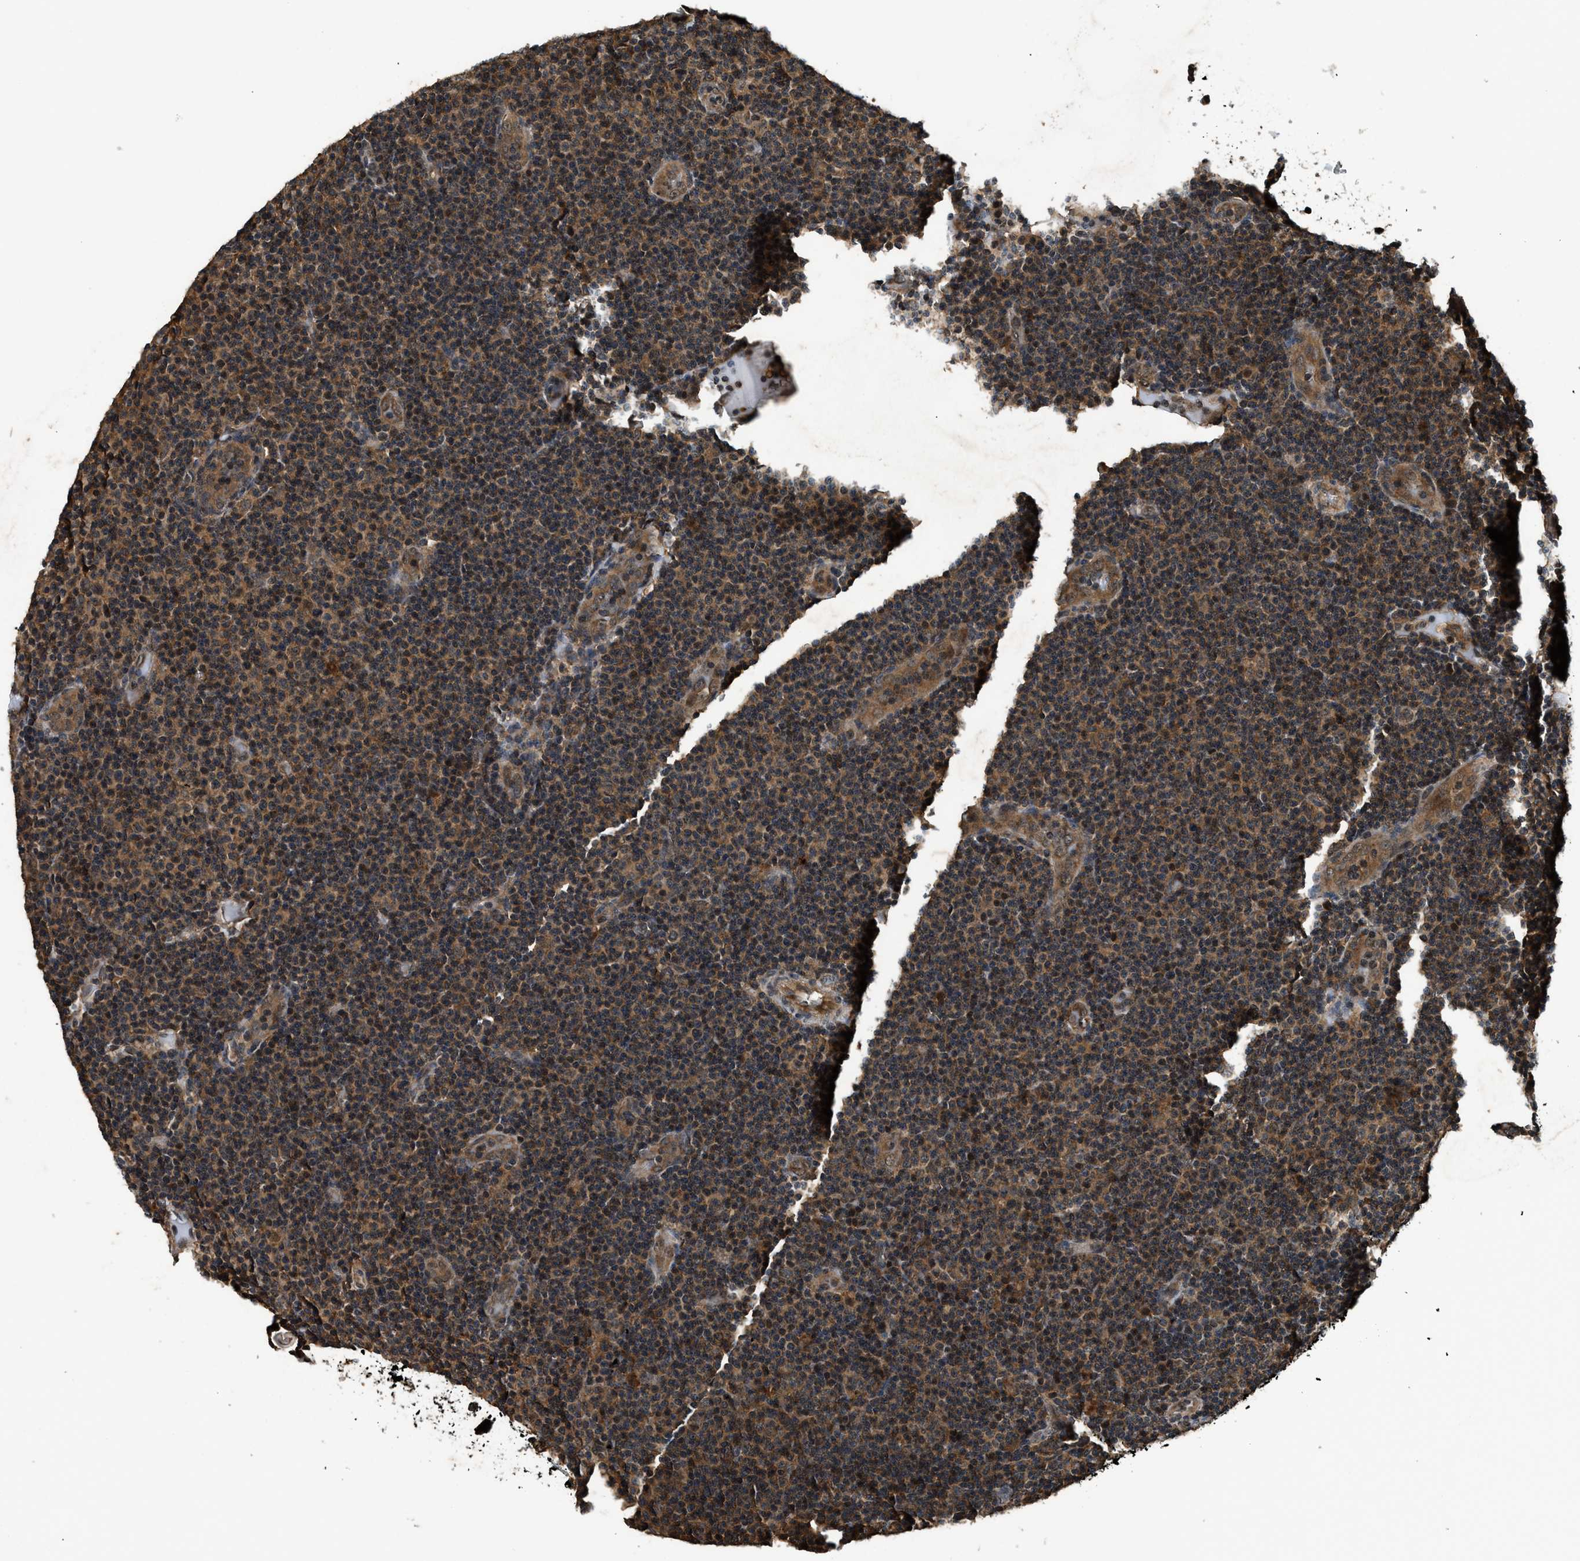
{"staining": {"intensity": "moderate", "quantity": ">75%", "location": "cytoplasmic/membranous"}, "tissue": "lymphoma", "cell_type": "Tumor cells", "image_type": "cancer", "snomed": [{"axis": "morphology", "description": "Malignant lymphoma, non-Hodgkin's type, Low grade"}, {"axis": "topography", "description": "Lymph node"}], "caption": "Protein analysis of malignant lymphoma, non-Hodgkin's type (low-grade) tissue exhibits moderate cytoplasmic/membranous staining in about >75% of tumor cells. The protein of interest is stained brown, and the nuclei are stained in blue (DAB (3,3'-diaminobenzidine) IHC with brightfield microscopy, high magnification).", "gene": "RPS6KB1", "patient": {"sex": "male", "age": 83}}